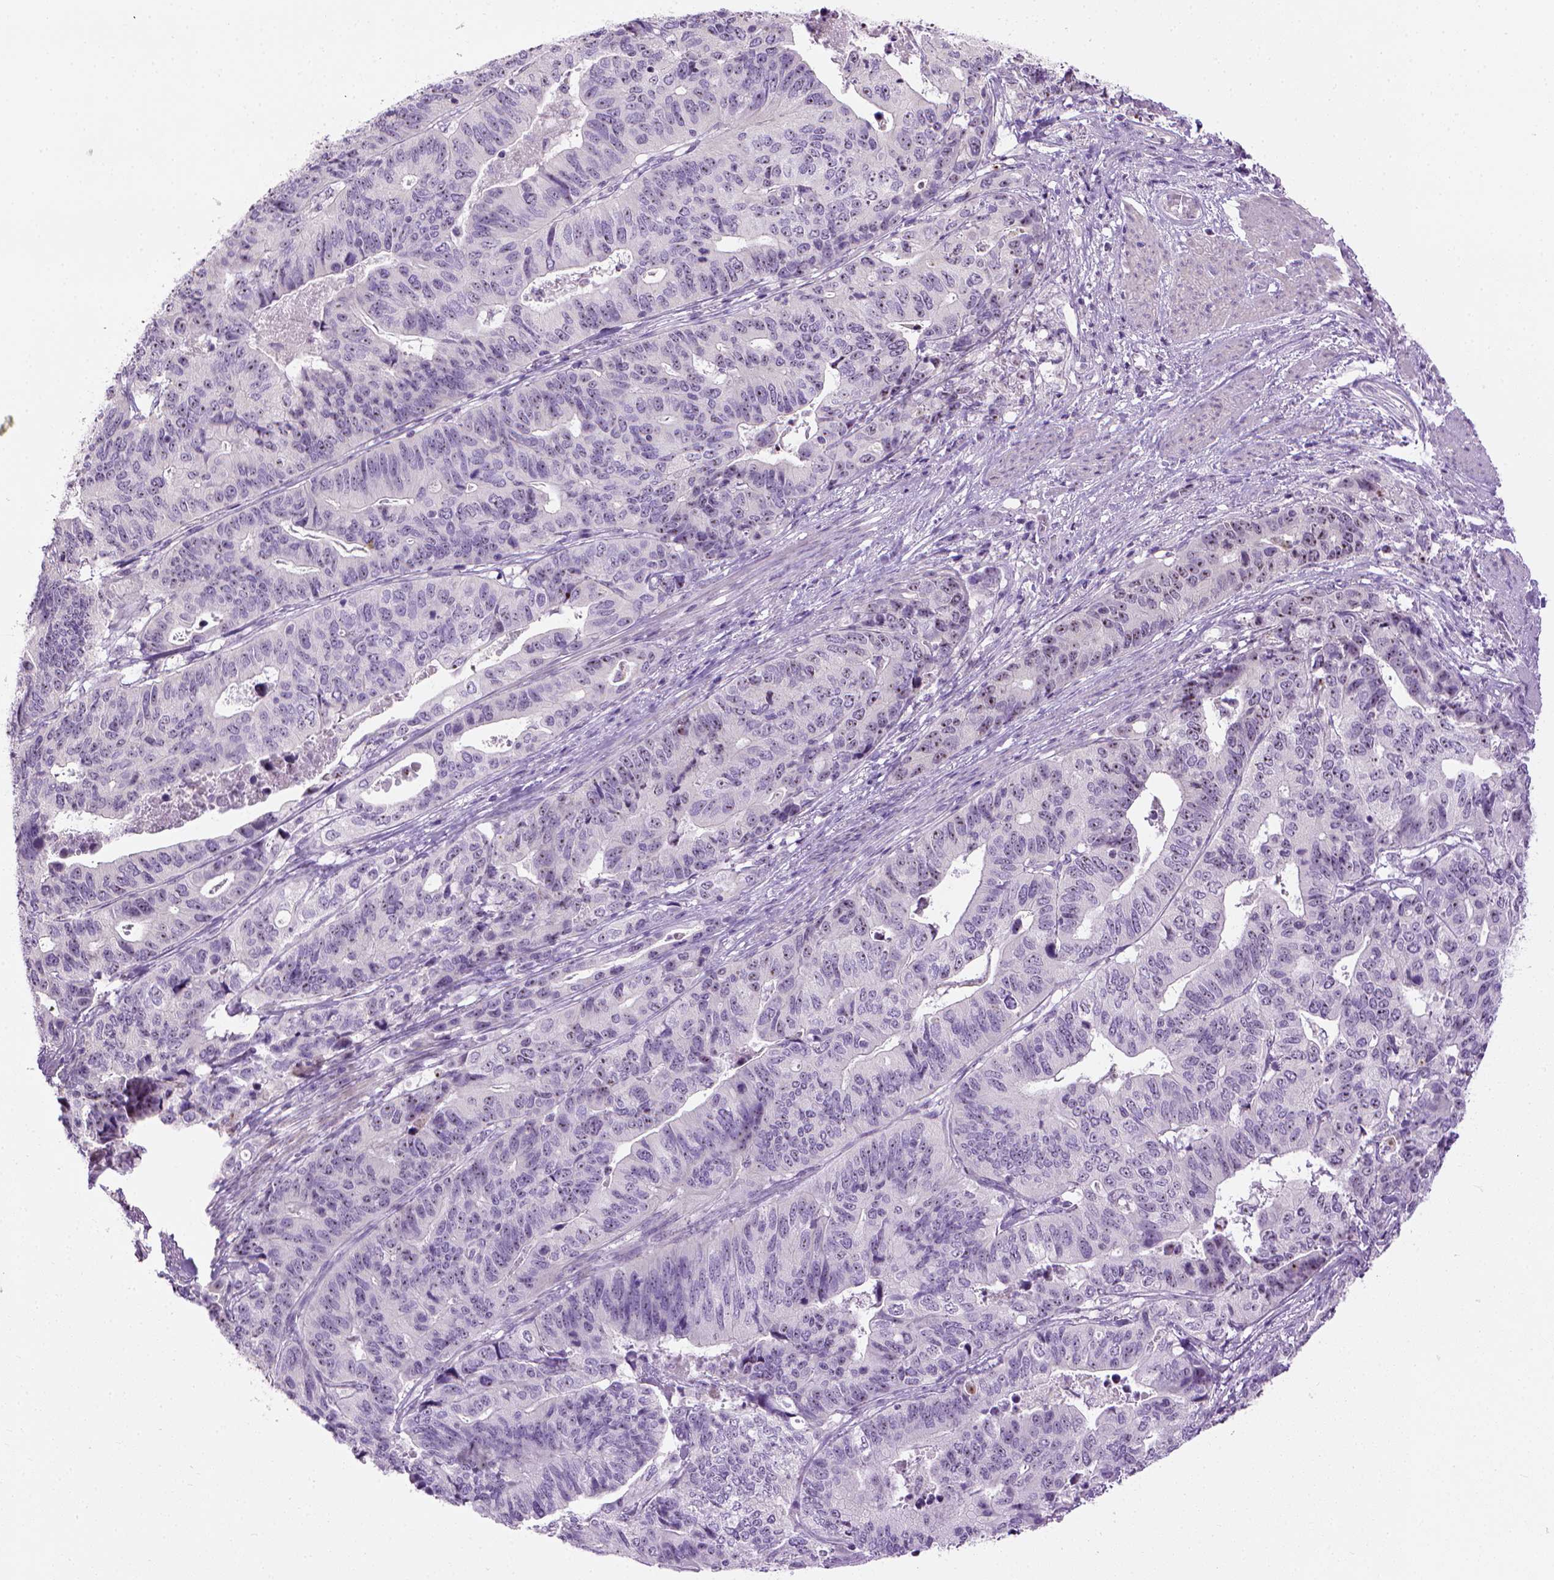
{"staining": {"intensity": "weak", "quantity": "25%-75%", "location": "nuclear"}, "tissue": "stomach cancer", "cell_type": "Tumor cells", "image_type": "cancer", "snomed": [{"axis": "morphology", "description": "Adenocarcinoma, NOS"}, {"axis": "topography", "description": "Stomach, upper"}], "caption": "Protein staining of stomach cancer tissue demonstrates weak nuclear positivity in approximately 25%-75% of tumor cells.", "gene": "UTP4", "patient": {"sex": "female", "age": 67}}